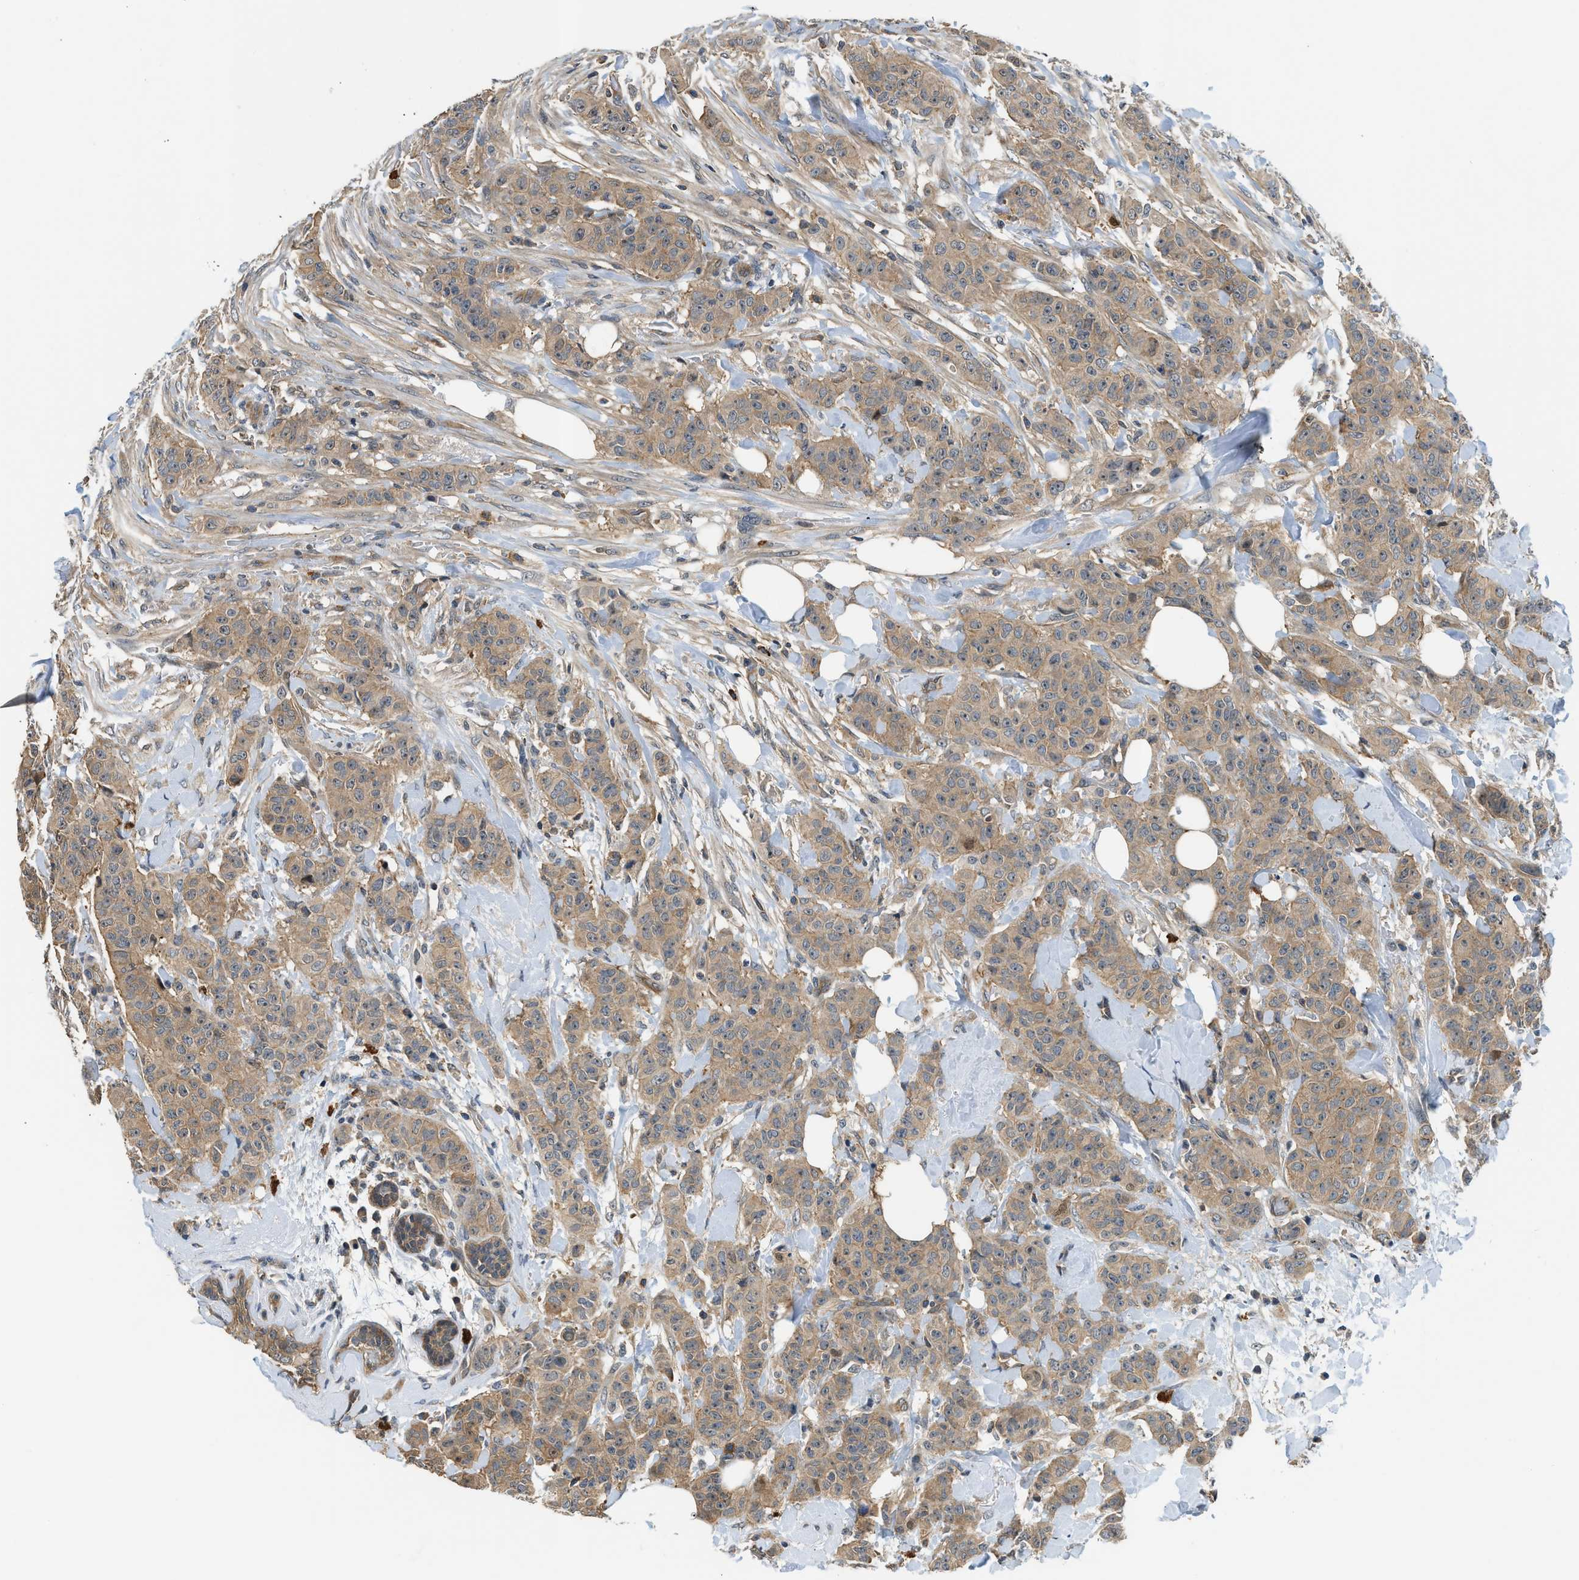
{"staining": {"intensity": "moderate", "quantity": ">75%", "location": "cytoplasmic/membranous"}, "tissue": "breast cancer", "cell_type": "Tumor cells", "image_type": "cancer", "snomed": [{"axis": "morphology", "description": "Normal tissue, NOS"}, {"axis": "morphology", "description": "Duct carcinoma"}, {"axis": "topography", "description": "Breast"}], "caption": "Immunohistochemistry image of neoplastic tissue: breast infiltrating ductal carcinoma stained using IHC exhibits medium levels of moderate protein expression localized specifically in the cytoplasmic/membranous of tumor cells, appearing as a cytoplasmic/membranous brown color.", "gene": "CBLB", "patient": {"sex": "female", "age": 40}}